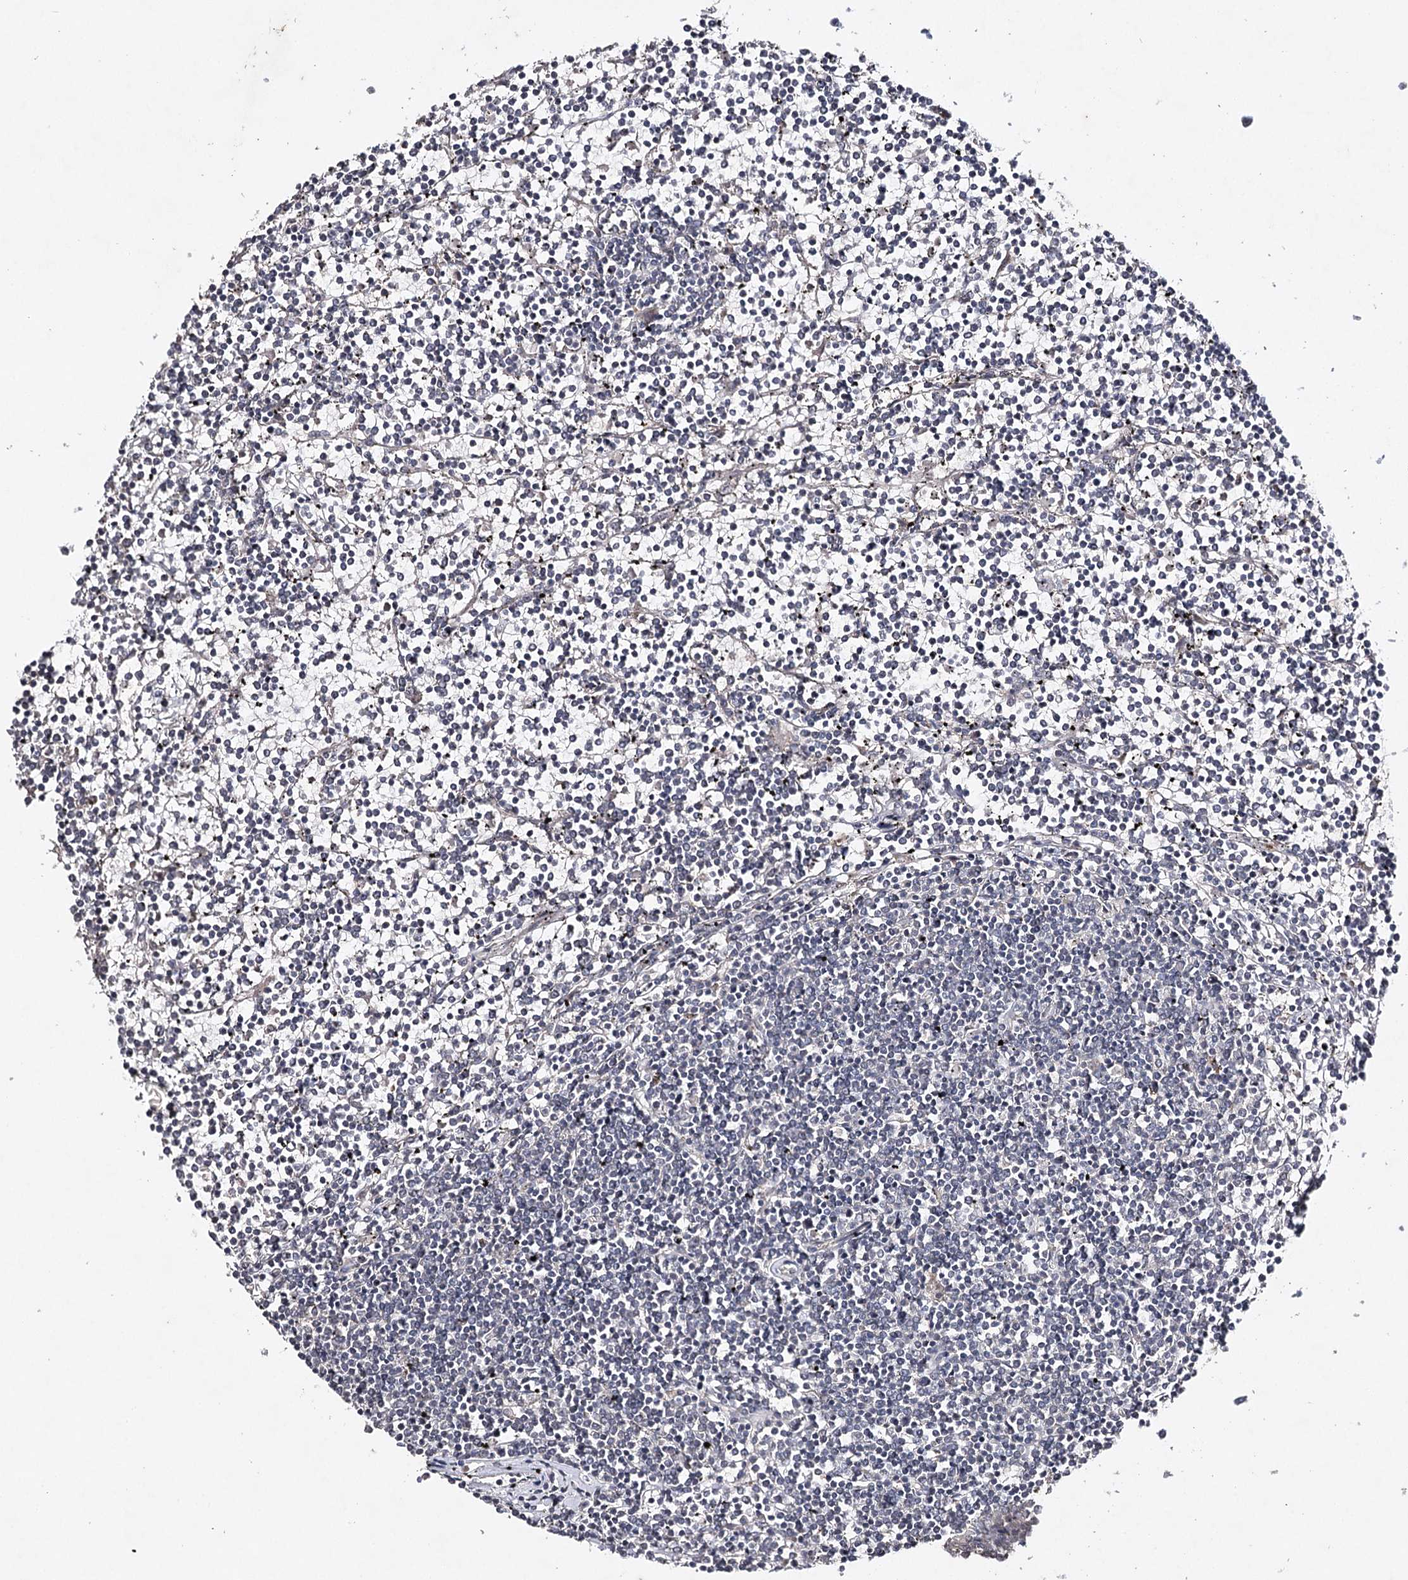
{"staining": {"intensity": "negative", "quantity": "none", "location": "none"}, "tissue": "lymphoma", "cell_type": "Tumor cells", "image_type": "cancer", "snomed": [{"axis": "morphology", "description": "Malignant lymphoma, non-Hodgkin's type, Low grade"}, {"axis": "topography", "description": "Spleen"}], "caption": "This is an IHC histopathology image of lymphoma. There is no staining in tumor cells.", "gene": "SYNGR3", "patient": {"sex": "female", "age": 19}}